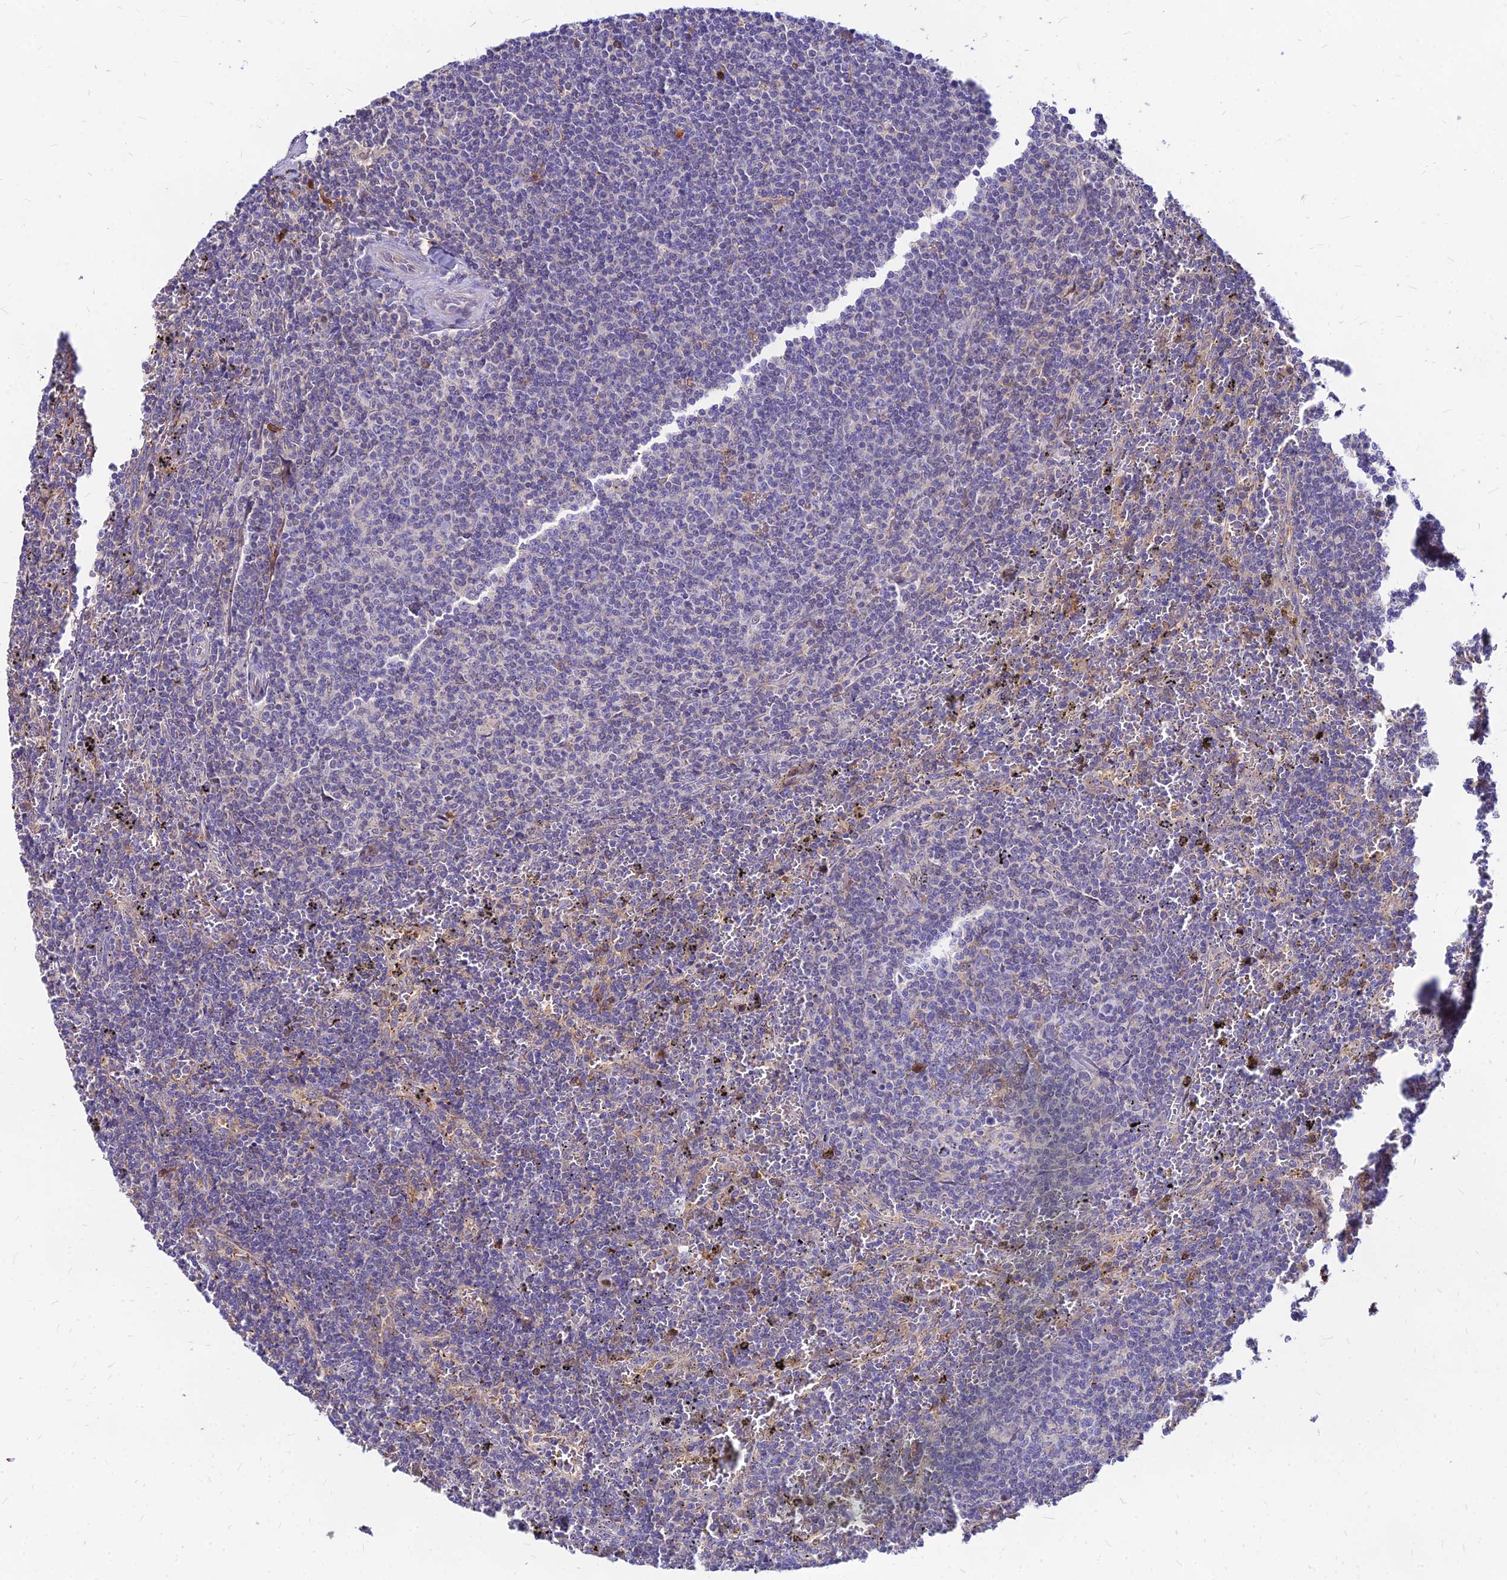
{"staining": {"intensity": "negative", "quantity": "none", "location": "none"}, "tissue": "lymphoma", "cell_type": "Tumor cells", "image_type": "cancer", "snomed": [{"axis": "morphology", "description": "Malignant lymphoma, non-Hodgkin's type, Low grade"}, {"axis": "topography", "description": "Spleen"}], "caption": "Immunohistochemistry (IHC) histopathology image of human malignant lymphoma, non-Hodgkin's type (low-grade) stained for a protein (brown), which exhibits no expression in tumor cells. (DAB IHC, high magnification).", "gene": "ACSM6", "patient": {"sex": "female", "age": 50}}